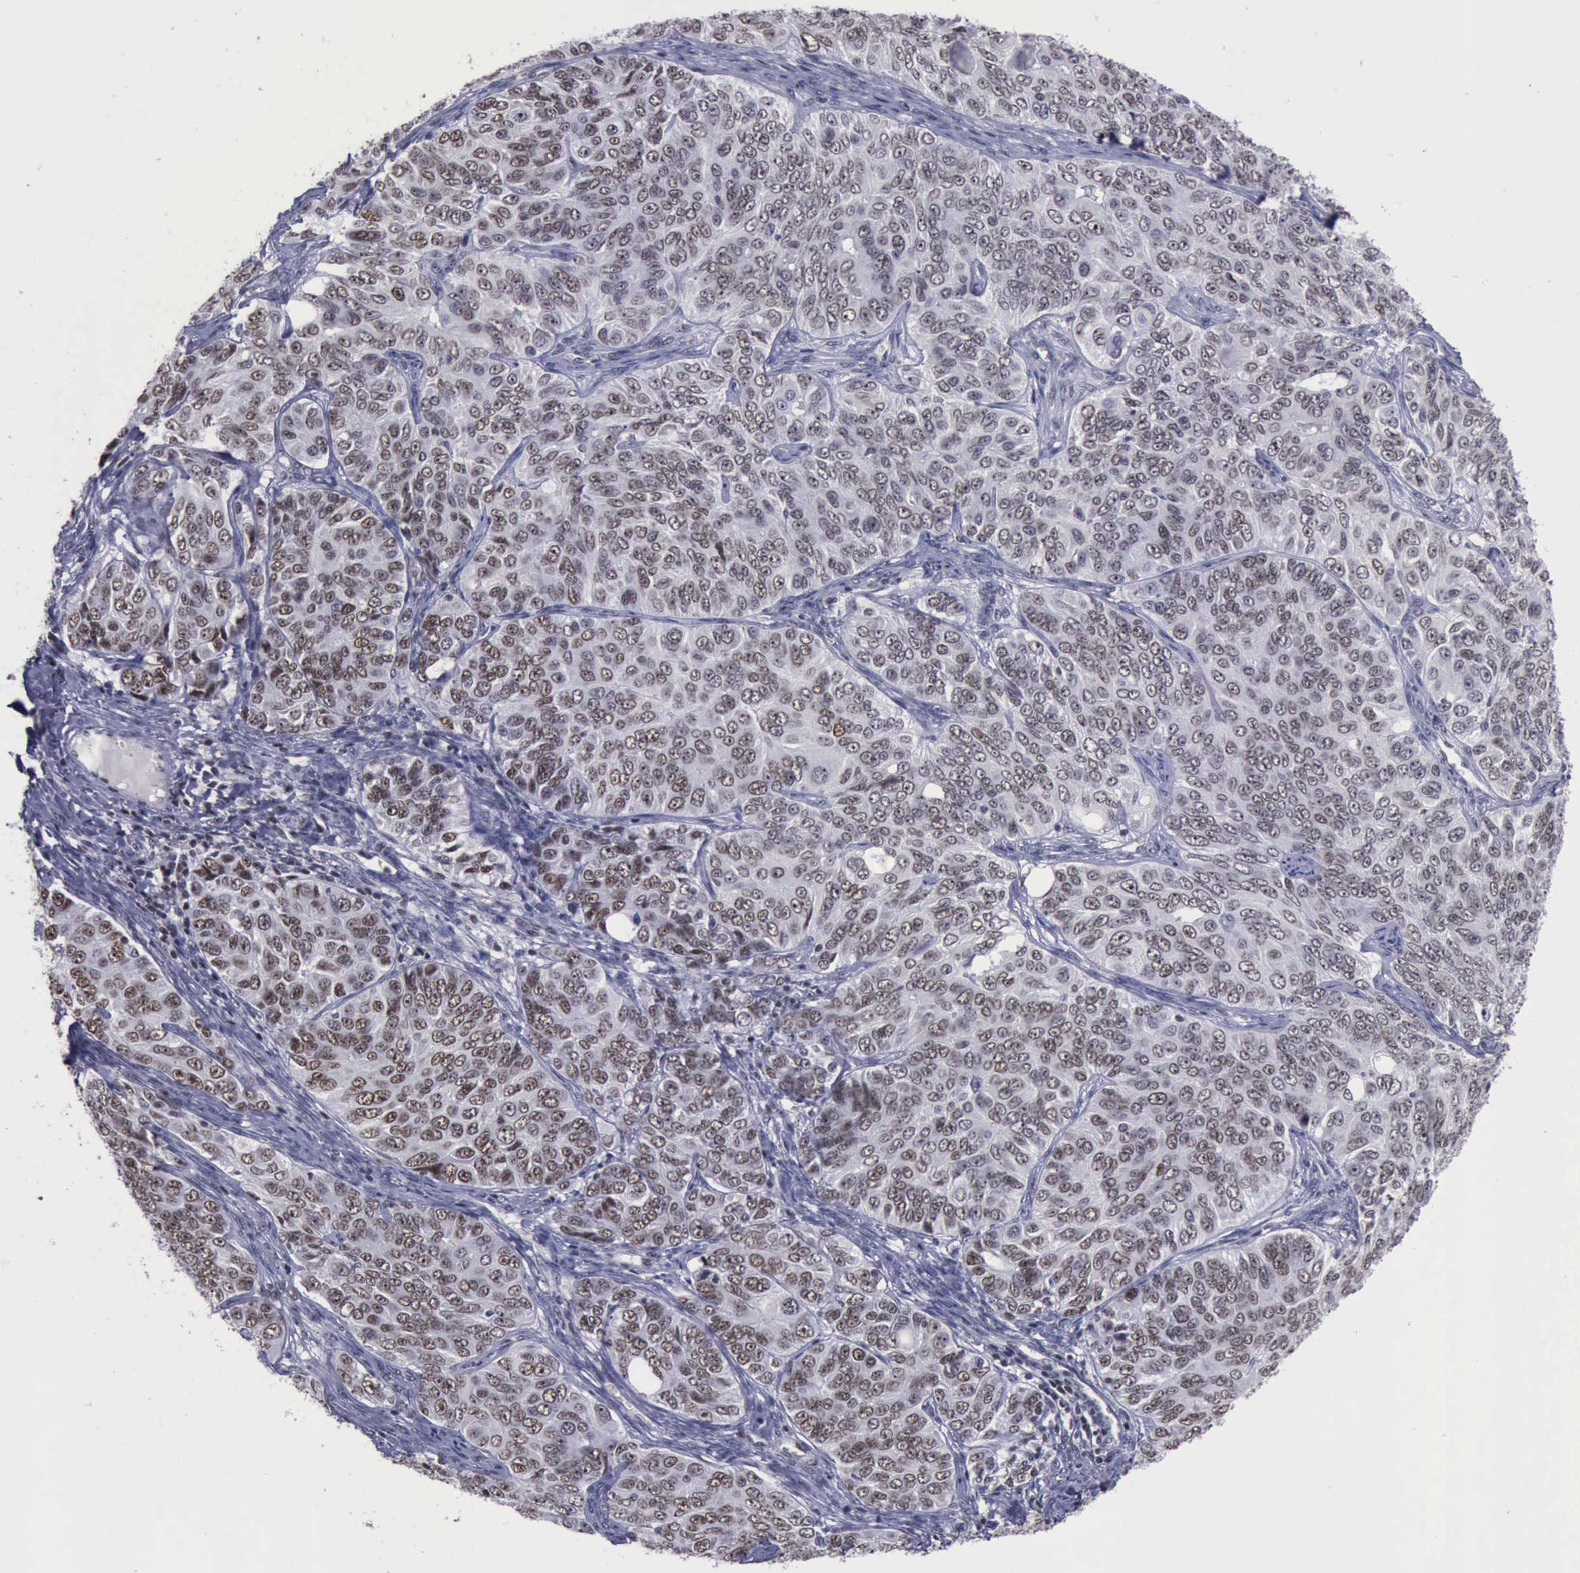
{"staining": {"intensity": "moderate", "quantity": "25%-75%", "location": "nuclear"}, "tissue": "ovarian cancer", "cell_type": "Tumor cells", "image_type": "cancer", "snomed": [{"axis": "morphology", "description": "Carcinoma, endometroid"}, {"axis": "topography", "description": "Ovary"}], "caption": "Brown immunohistochemical staining in human endometroid carcinoma (ovarian) exhibits moderate nuclear expression in about 25%-75% of tumor cells.", "gene": "YY1", "patient": {"sex": "female", "age": 51}}